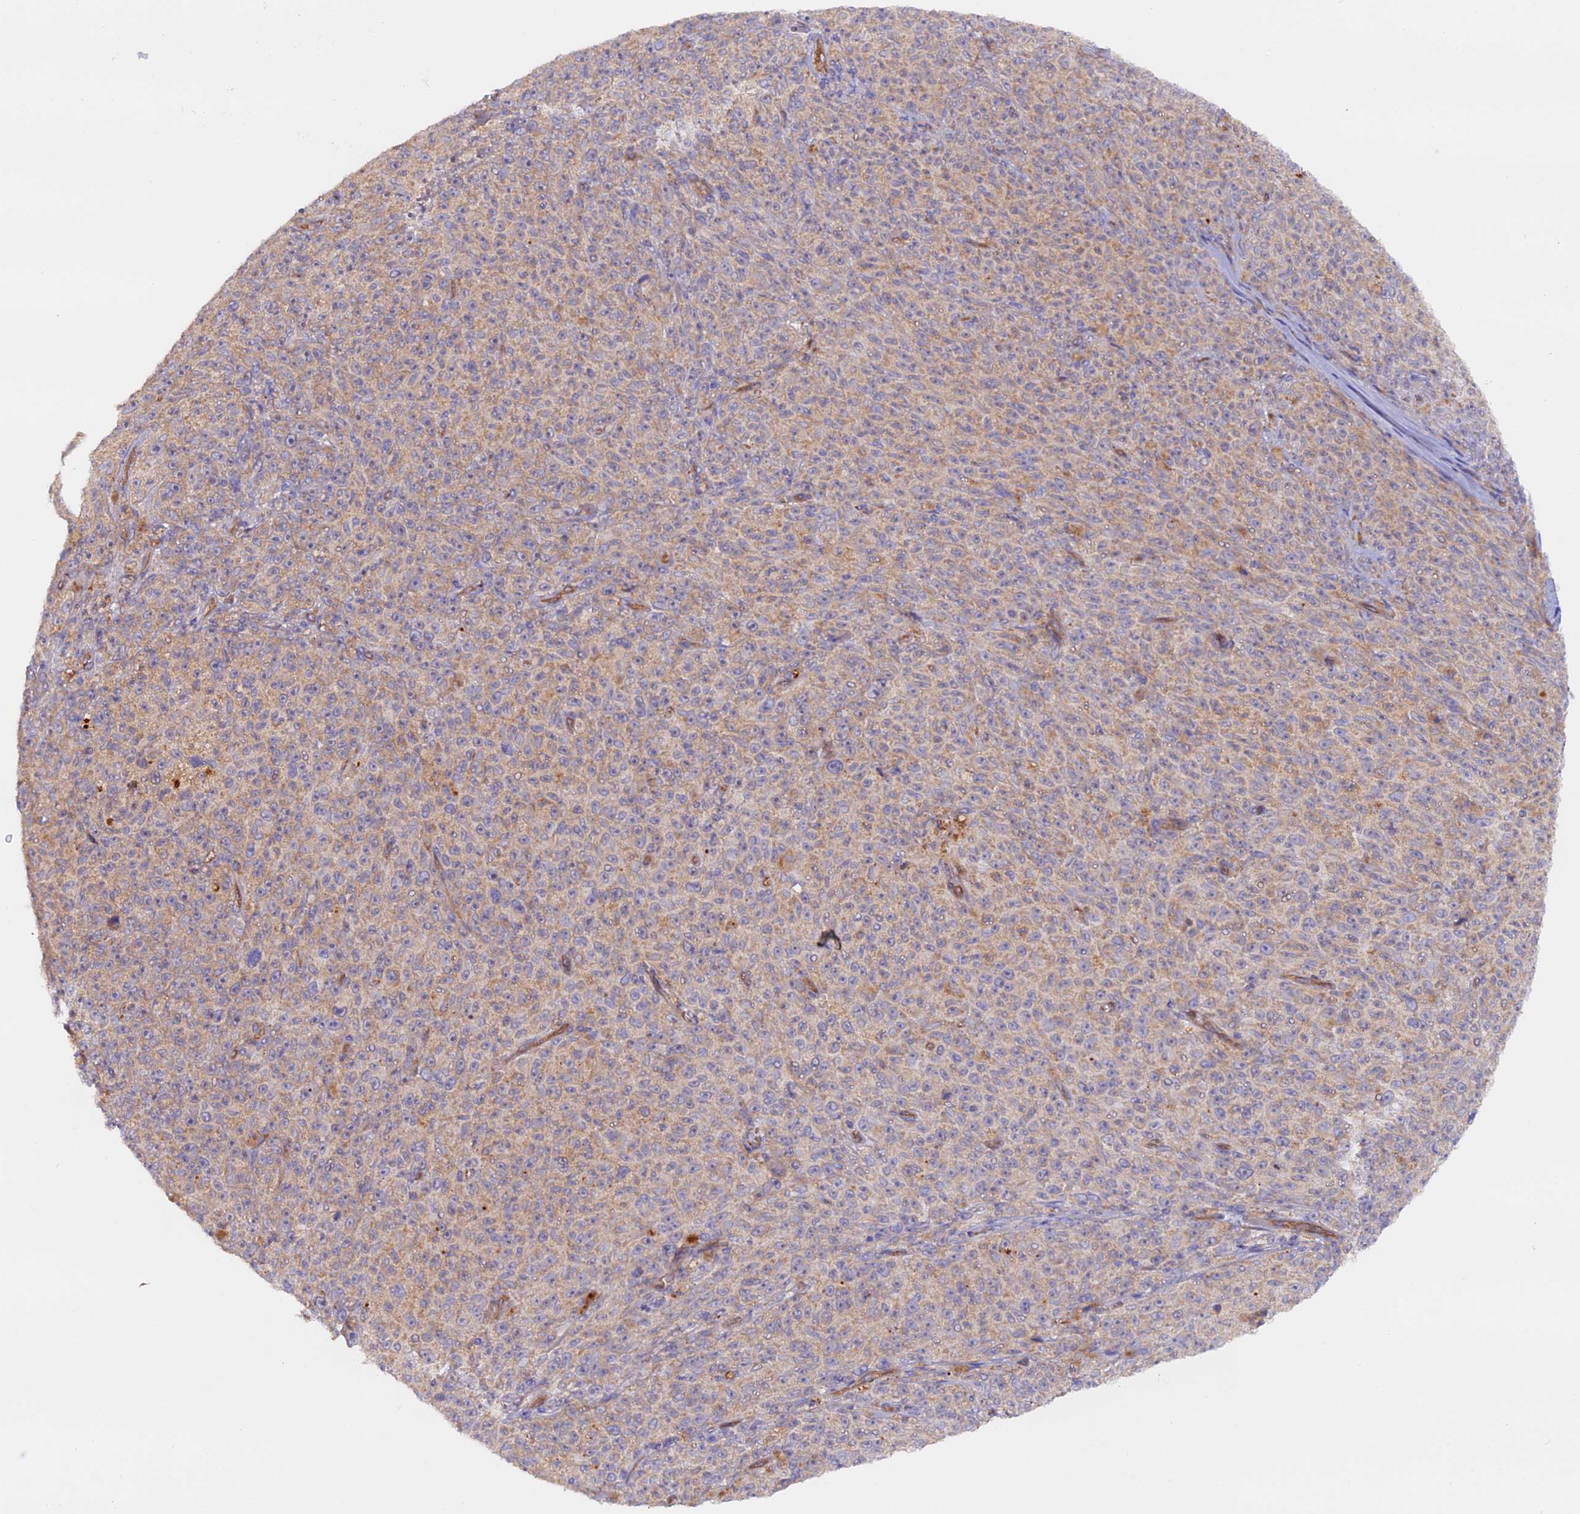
{"staining": {"intensity": "weak", "quantity": "25%-75%", "location": "cytoplasmic/membranous"}, "tissue": "melanoma", "cell_type": "Tumor cells", "image_type": "cancer", "snomed": [{"axis": "morphology", "description": "Malignant melanoma, NOS"}, {"axis": "topography", "description": "Skin"}], "caption": "Protein expression analysis of human melanoma reveals weak cytoplasmic/membranous expression in approximately 25%-75% of tumor cells.", "gene": "DUS3L", "patient": {"sex": "female", "age": 82}}